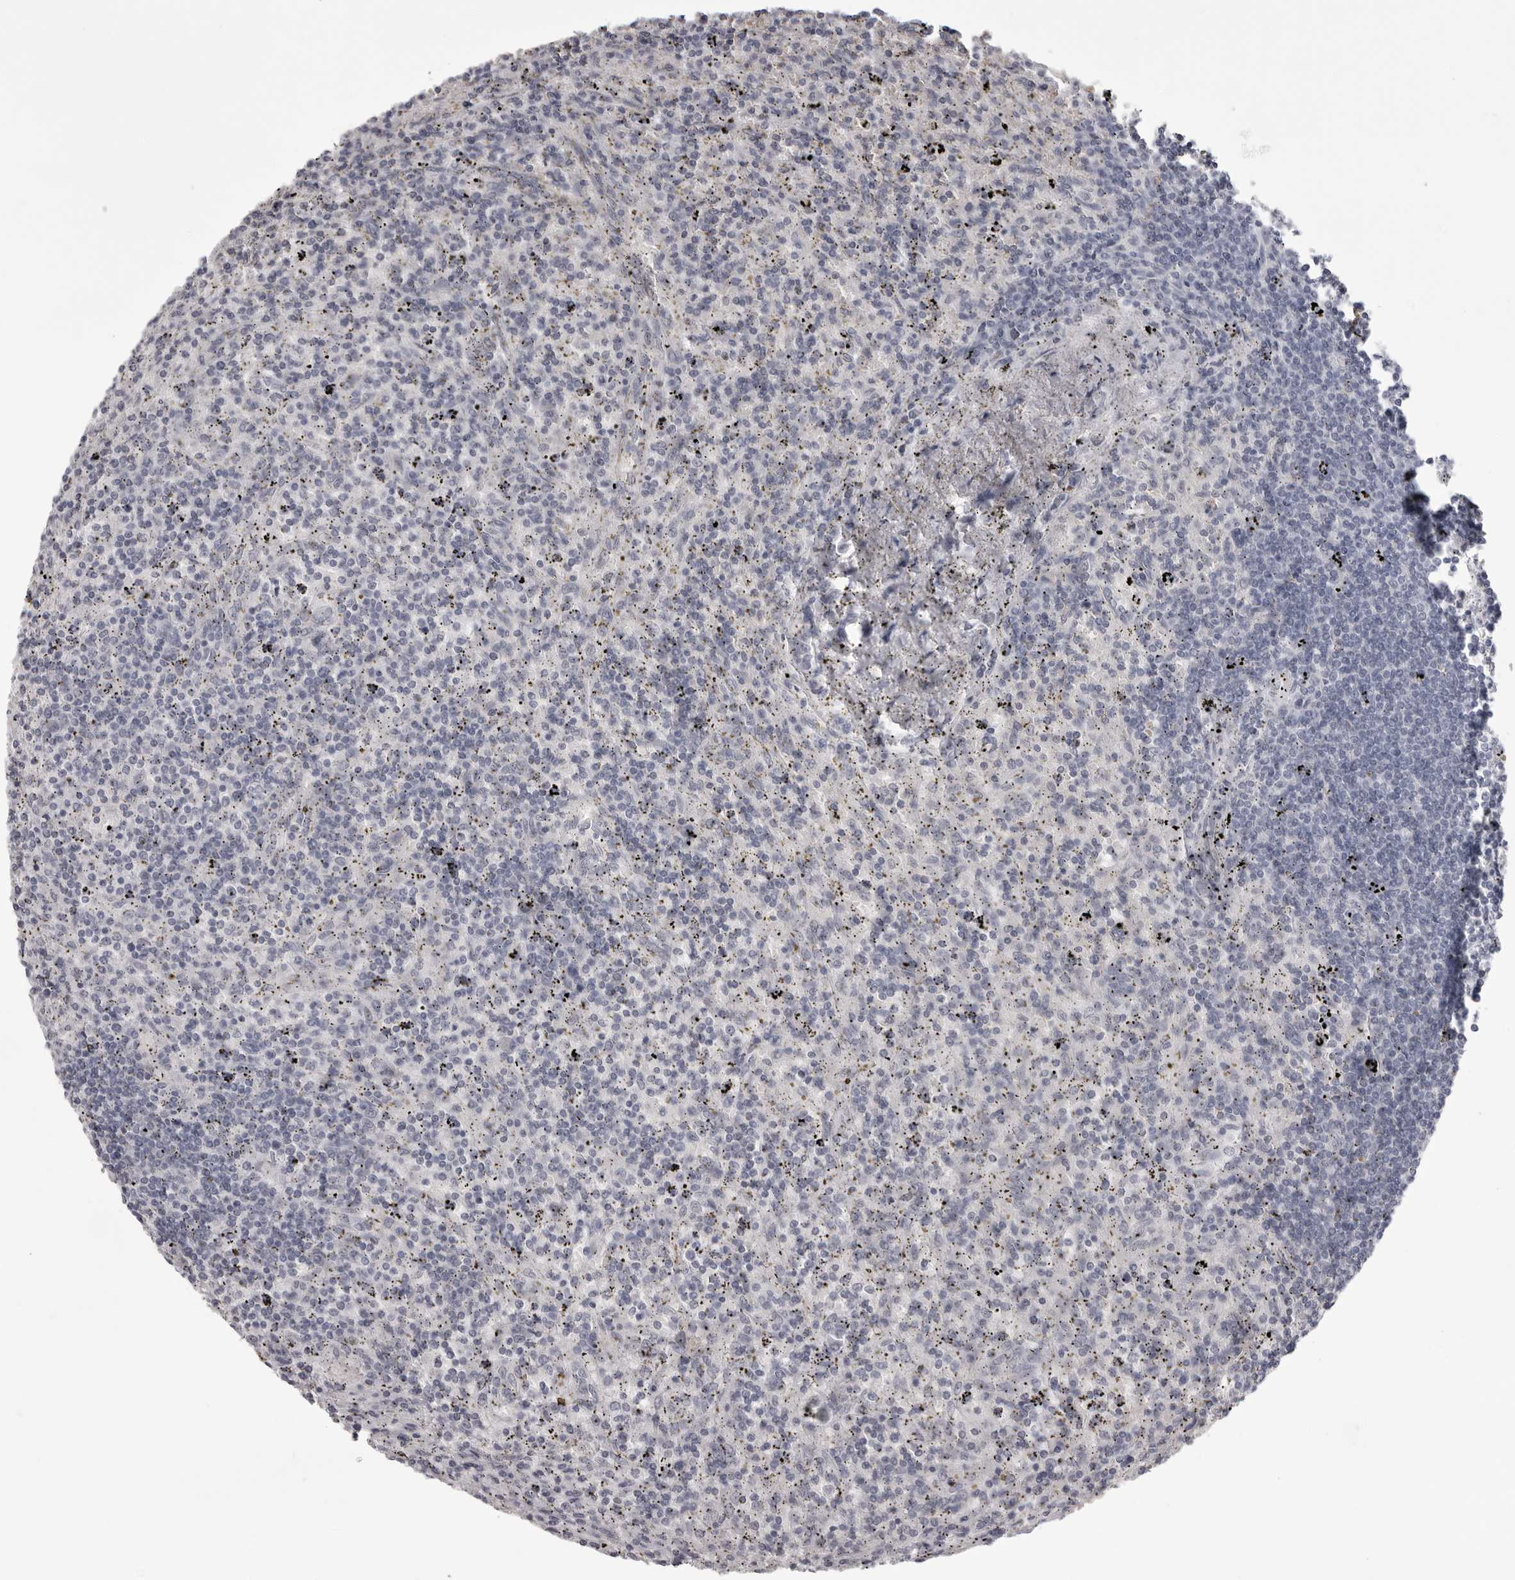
{"staining": {"intensity": "negative", "quantity": "none", "location": "none"}, "tissue": "lymphoma", "cell_type": "Tumor cells", "image_type": "cancer", "snomed": [{"axis": "morphology", "description": "Malignant lymphoma, non-Hodgkin's type, Low grade"}, {"axis": "topography", "description": "Spleen"}], "caption": "Tumor cells show no significant protein staining in lymphoma.", "gene": "EPHA10", "patient": {"sex": "male", "age": 76}}